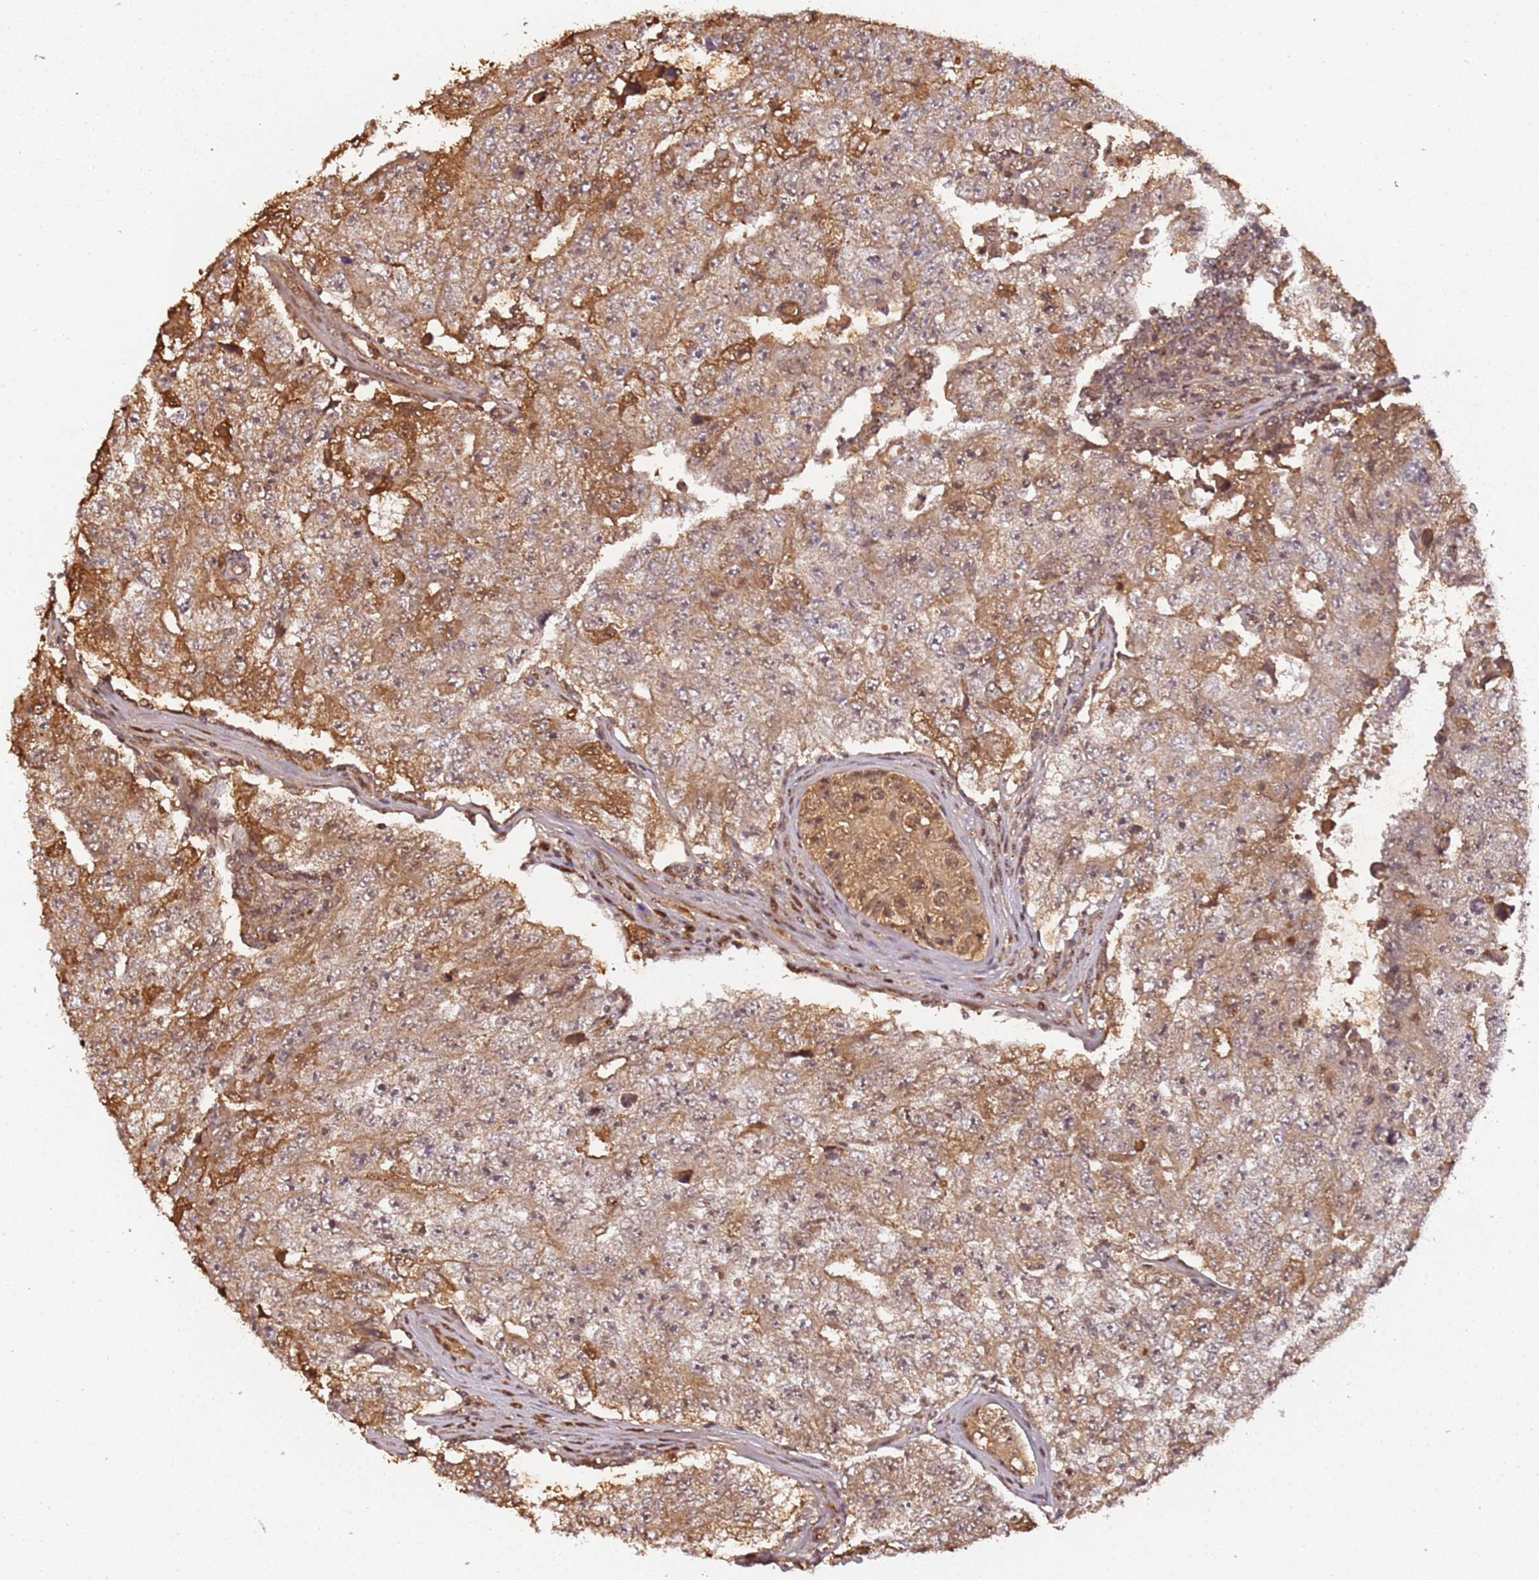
{"staining": {"intensity": "moderate", "quantity": "25%-75%", "location": "cytoplasmic/membranous,nuclear"}, "tissue": "testis cancer", "cell_type": "Tumor cells", "image_type": "cancer", "snomed": [{"axis": "morphology", "description": "Carcinoma, Embryonal, NOS"}, {"axis": "topography", "description": "Testis"}], "caption": "IHC of testis cancer (embryonal carcinoma) displays medium levels of moderate cytoplasmic/membranous and nuclear positivity in approximately 25%-75% of tumor cells.", "gene": "COL1A2", "patient": {"sex": "male", "age": 17}}